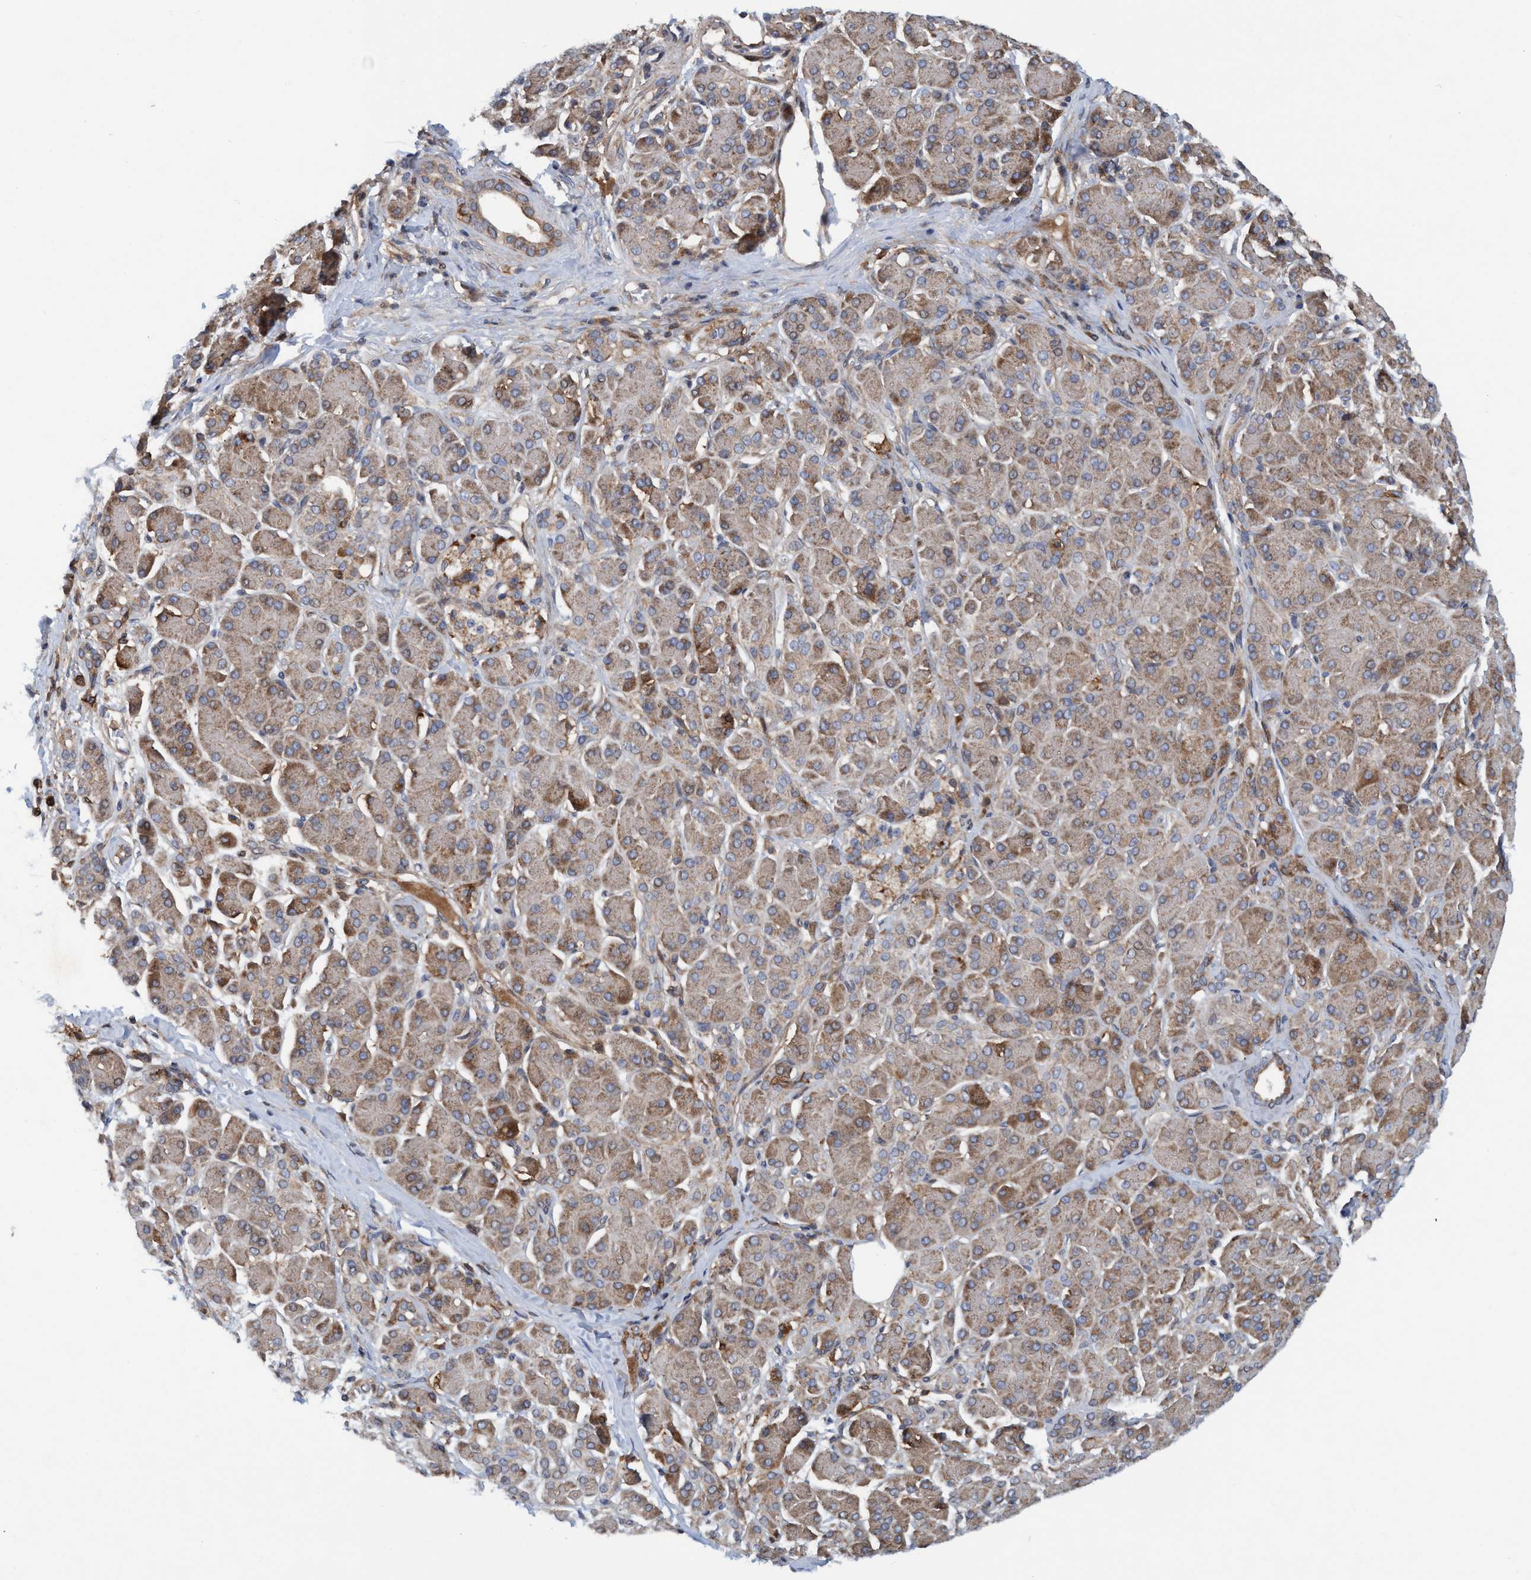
{"staining": {"intensity": "moderate", "quantity": "<25%", "location": "cytoplasmic/membranous"}, "tissue": "pancreatic cancer", "cell_type": "Tumor cells", "image_type": "cancer", "snomed": [{"axis": "morphology", "description": "Adenocarcinoma, NOS"}, {"axis": "topography", "description": "Pancreas"}], "caption": "Protein expression by immunohistochemistry demonstrates moderate cytoplasmic/membranous expression in approximately <25% of tumor cells in pancreatic adenocarcinoma. (Stains: DAB (3,3'-diaminobenzidine) in brown, nuclei in blue, Microscopy: brightfield microscopy at high magnification).", "gene": "SLC16A3", "patient": {"sex": "male", "age": 55}}